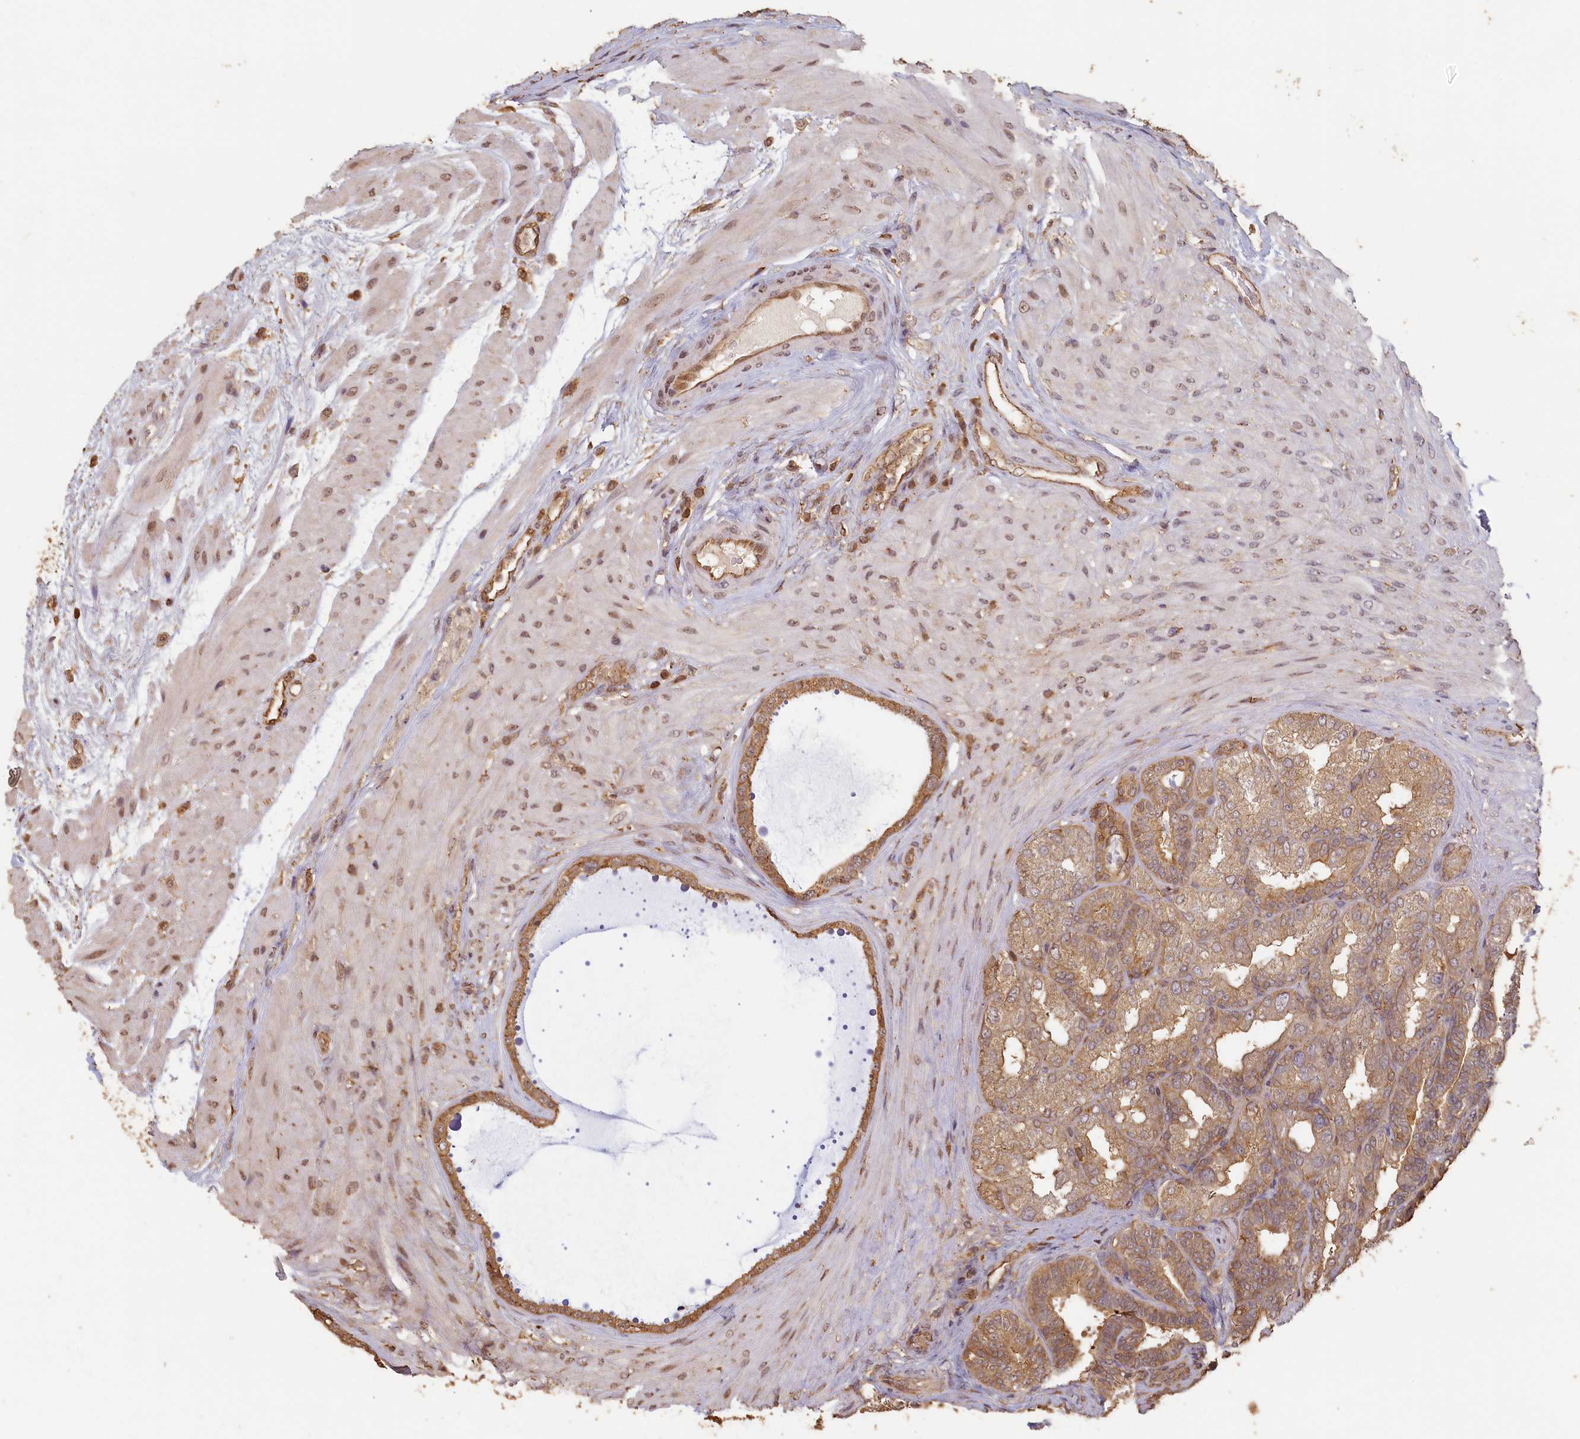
{"staining": {"intensity": "moderate", "quantity": ">75%", "location": "cytoplasmic/membranous"}, "tissue": "seminal vesicle", "cell_type": "Glandular cells", "image_type": "normal", "snomed": [{"axis": "morphology", "description": "Normal tissue, NOS"}, {"axis": "topography", "description": "Seminal veicle"}, {"axis": "topography", "description": "Peripheral nerve tissue"}], "caption": "A brown stain highlights moderate cytoplasmic/membranous positivity of a protein in glandular cells of normal human seminal vesicle. Immunohistochemistry (ihc) stains the protein of interest in brown and the nuclei are stained blue.", "gene": "MADD", "patient": {"sex": "male", "age": 63}}